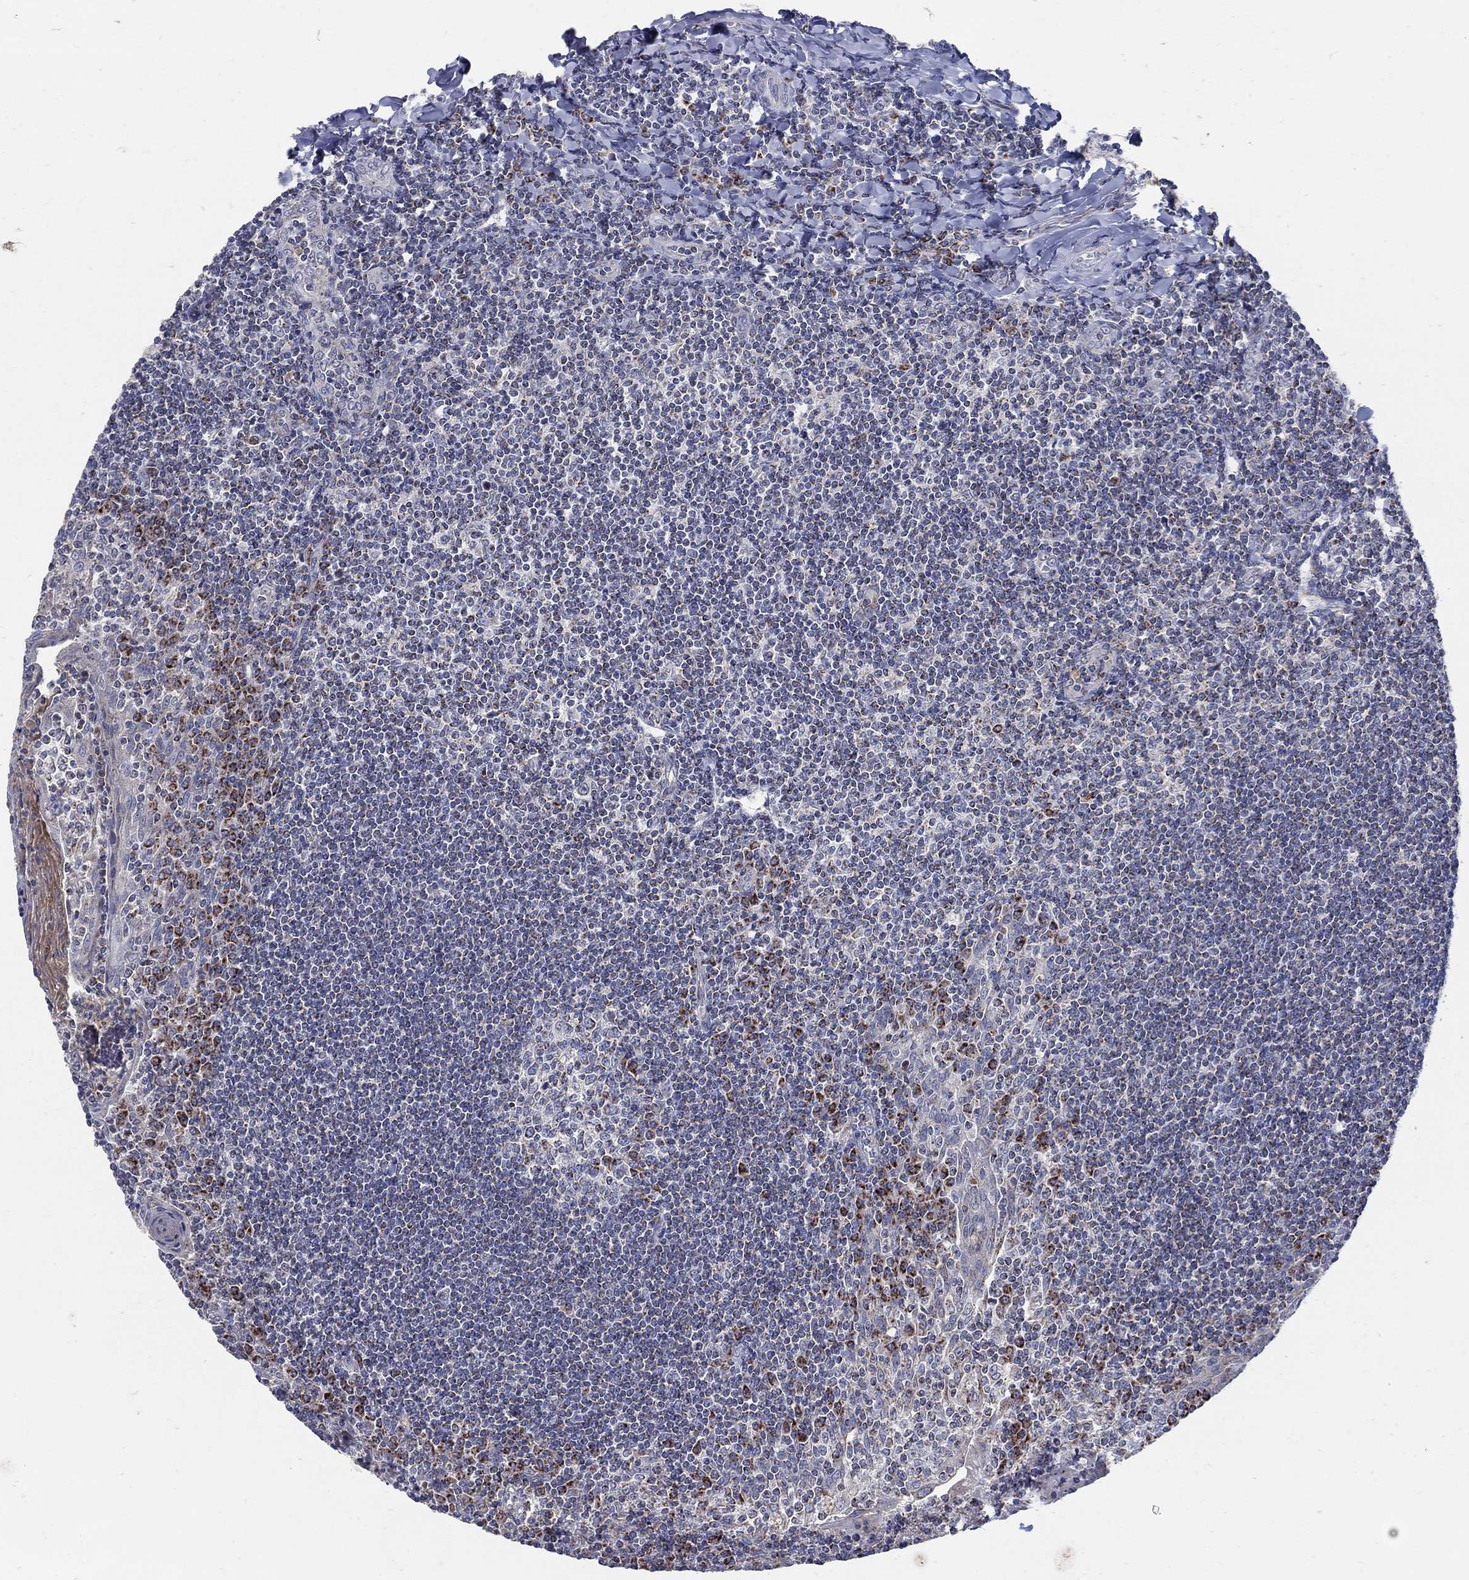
{"staining": {"intensity": "strong", "quantity": "<25%", "location": "cytoplasmic/membranous"}, "tissue": "tonsil", "cell_type": "Germinal center cells", "image_type": "normal", "snomed": [{"axis": "morphology", "description": "Normal tissue, NOS"}, {"axis": "topography", "description": "Tonsil"}], "caption": "A medium amount of strong cytoplasmic/membranous positivity is present in about <25% of germinal center cells in benign tonsil.", "gene": "HMX2", "patient": {"sex": "female", "age": 12}}